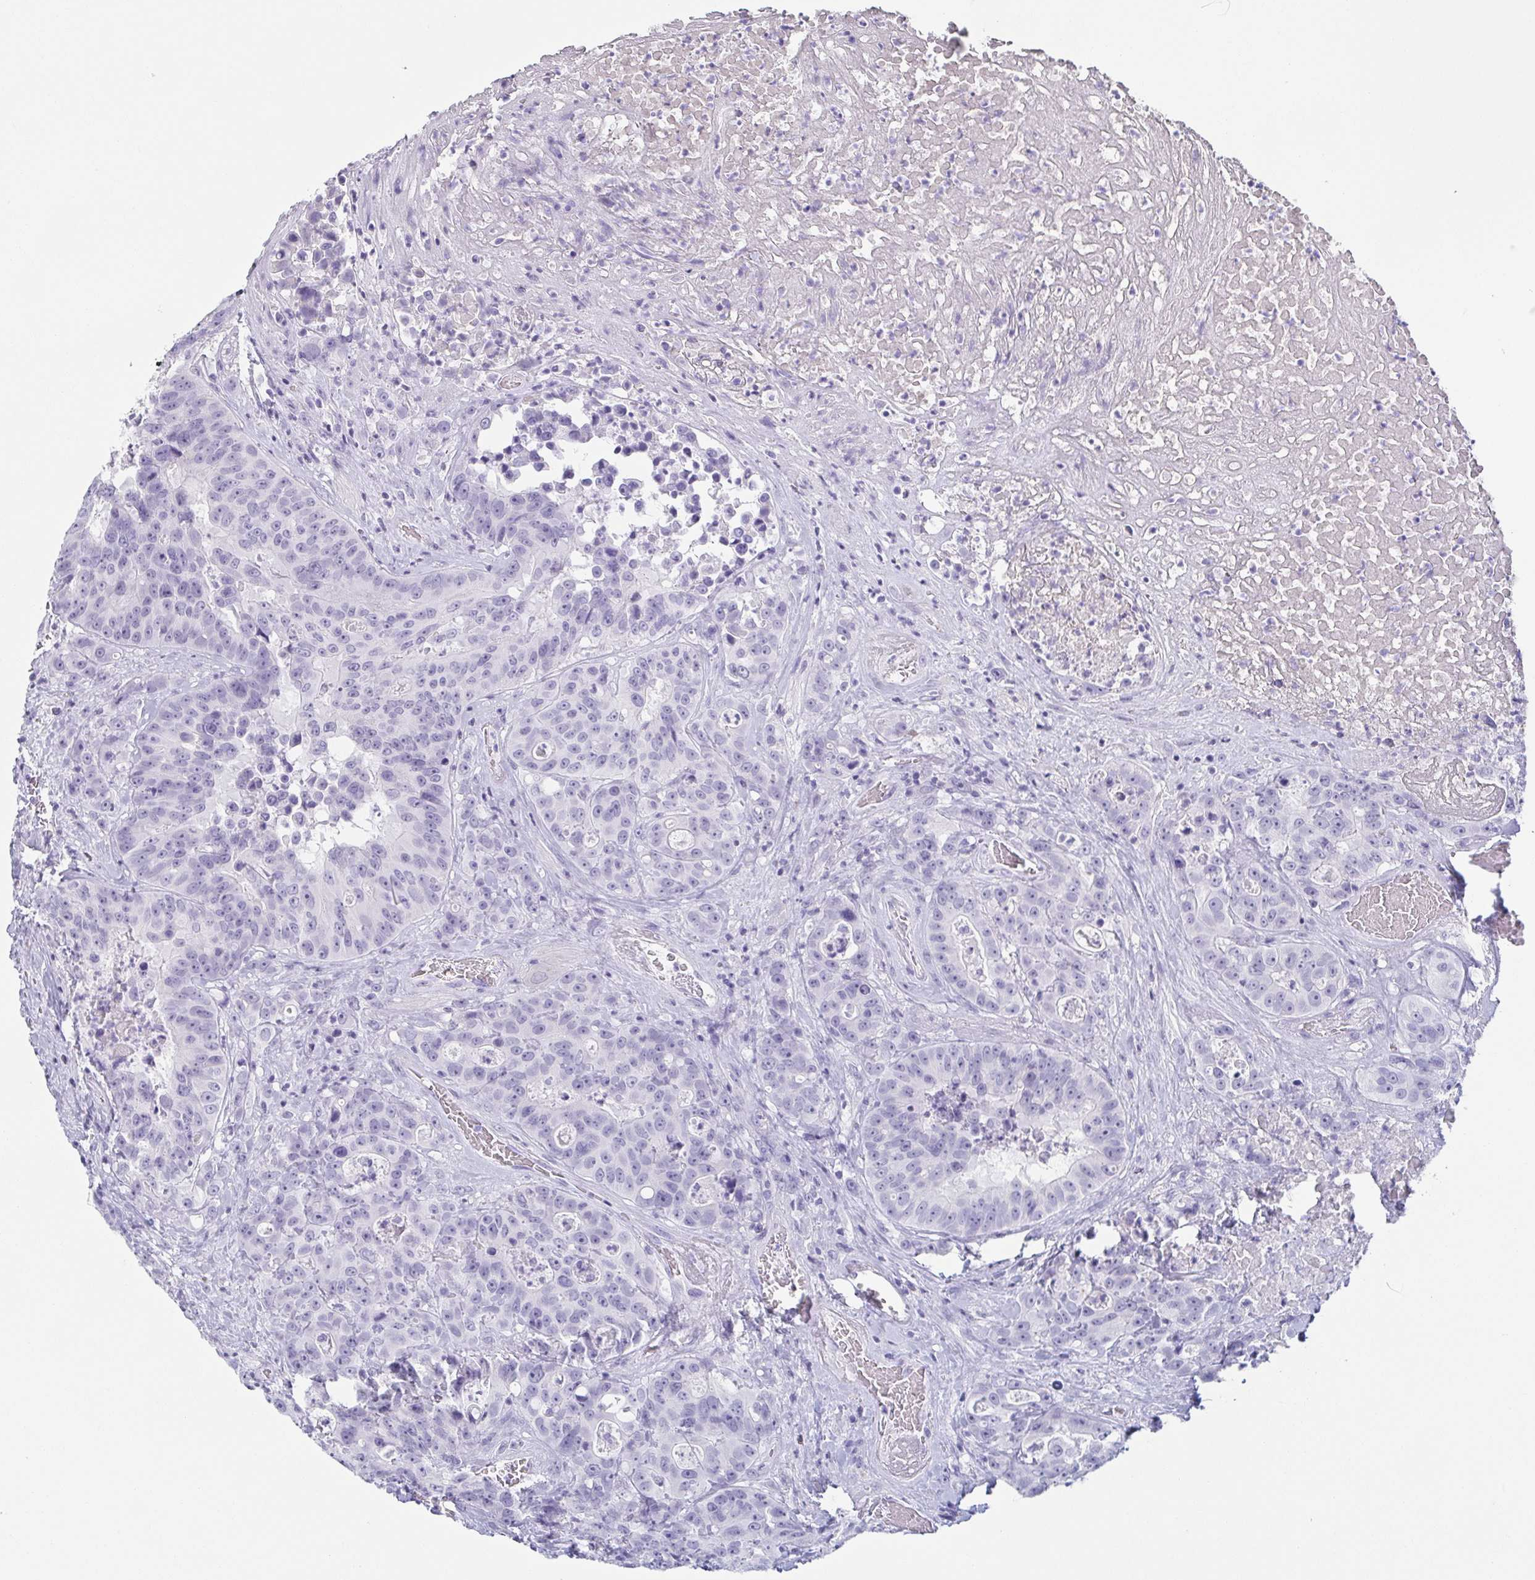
{"staining": {"intensity": "negative", "quantity": "none", "location": "none"}, "tissue": "colorectal cancer", "cell_type": "Tumor cells", "image_type": "cancer", "snomed": [{"axis": "morphology", "description": "Adenocarcinoma, NOS"}, {"axis": "topography", "description": "Rectum"}], "caption": "Tumor cells are negative for protein expression in human colorectal cancer.", "gene": "ZG16B", "patient": {"sex": "female", "age": 62}}